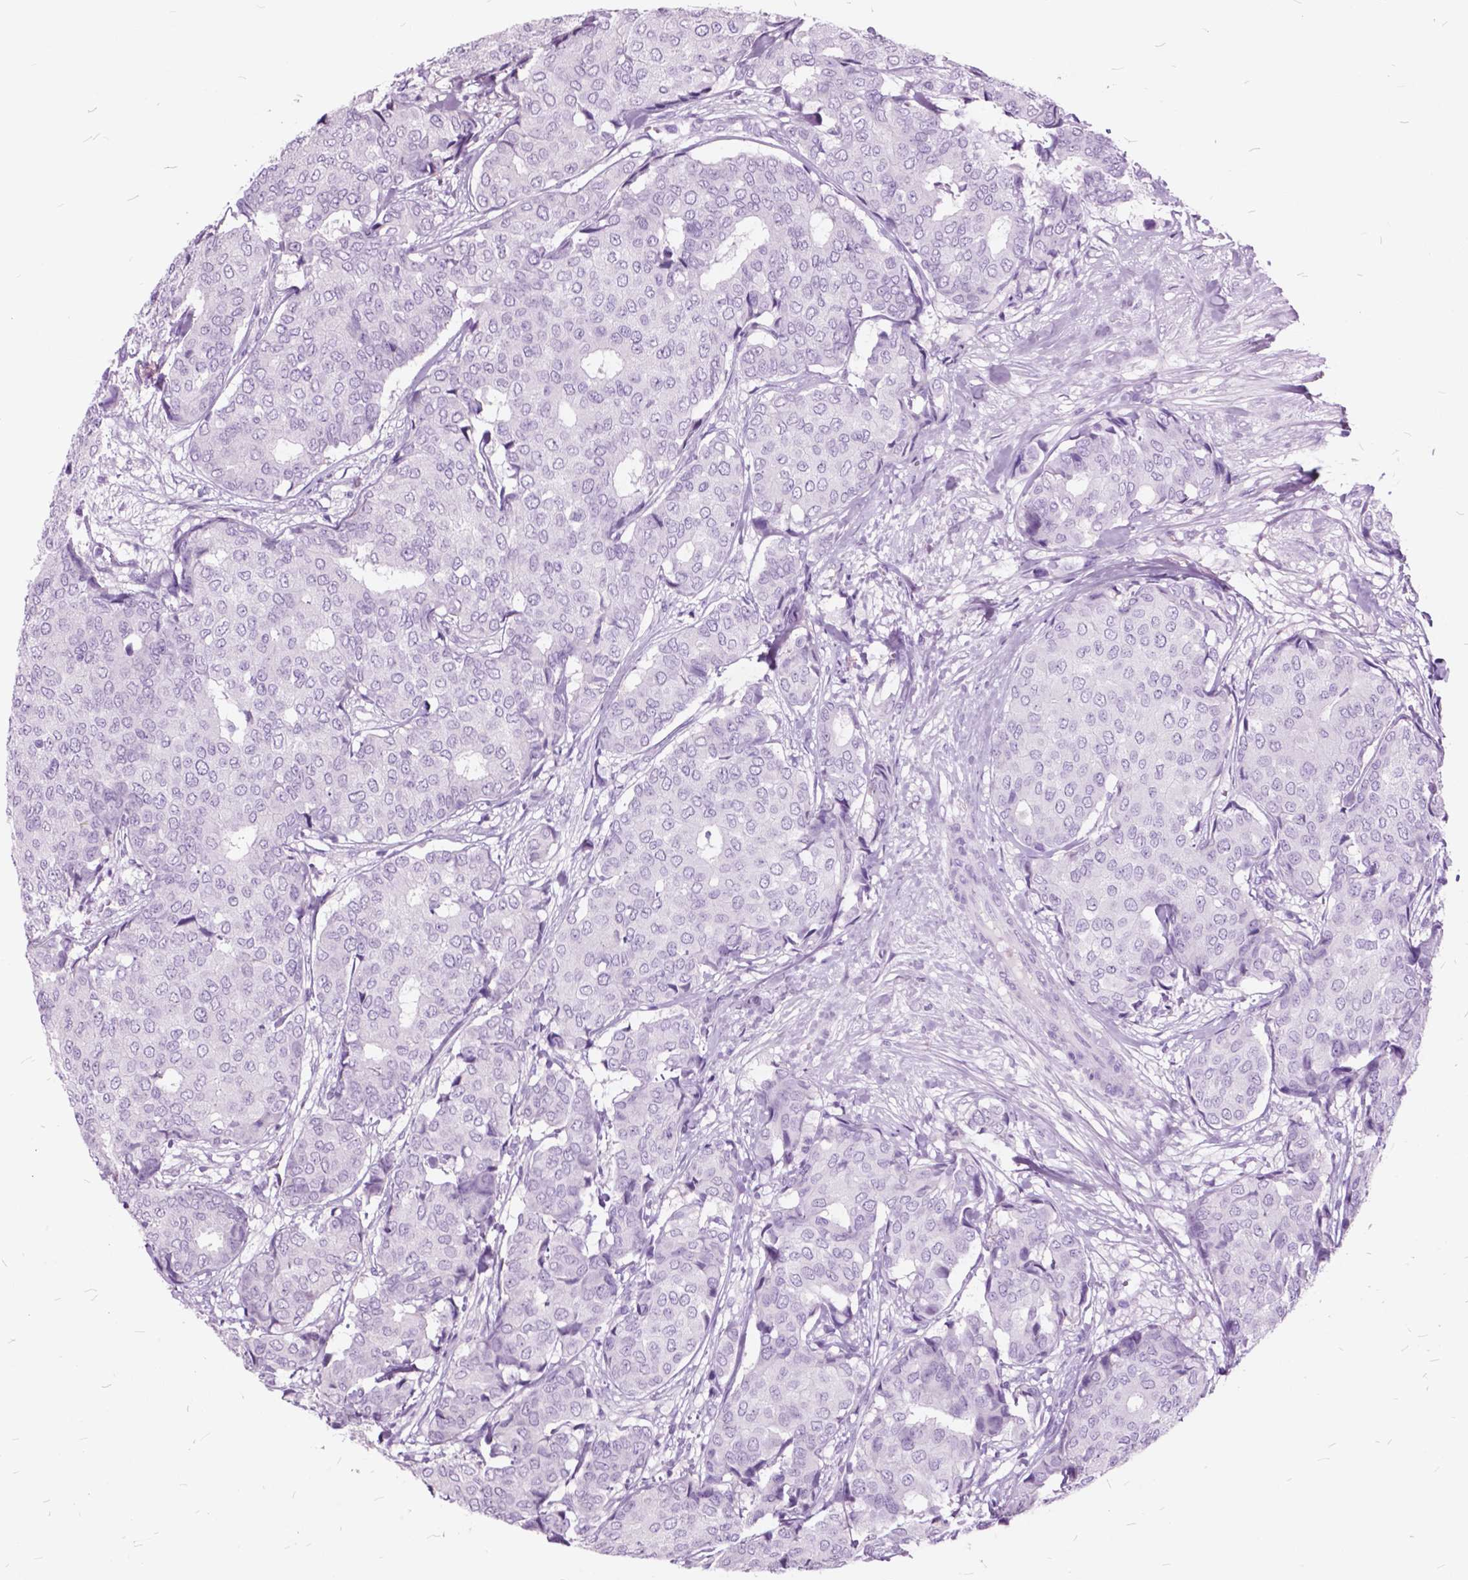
{"staining": {"intensity": "negative", "quantity": "none", "location": "none"}, "tissue": "breast cancer", "cell_type": "Tumor cells", "image_type": "cancer", "snomed": [{"axis": "morphology", "description": "Duct carcinoma"}, {"axis": "topography", "description": "Breast"}], "caption": "The IHC photomicrograph has no significant staining in tumor cells of breast cancer (infiltrating ductal carcinoma) tissue. (DAB (3,3'-diaminobenzidine) immunohistochemistry (IHC) visualized using brightfield microscopy, high magnification).", "gene": "GDF9", "patient": {"sex": "female", "age": 75}}